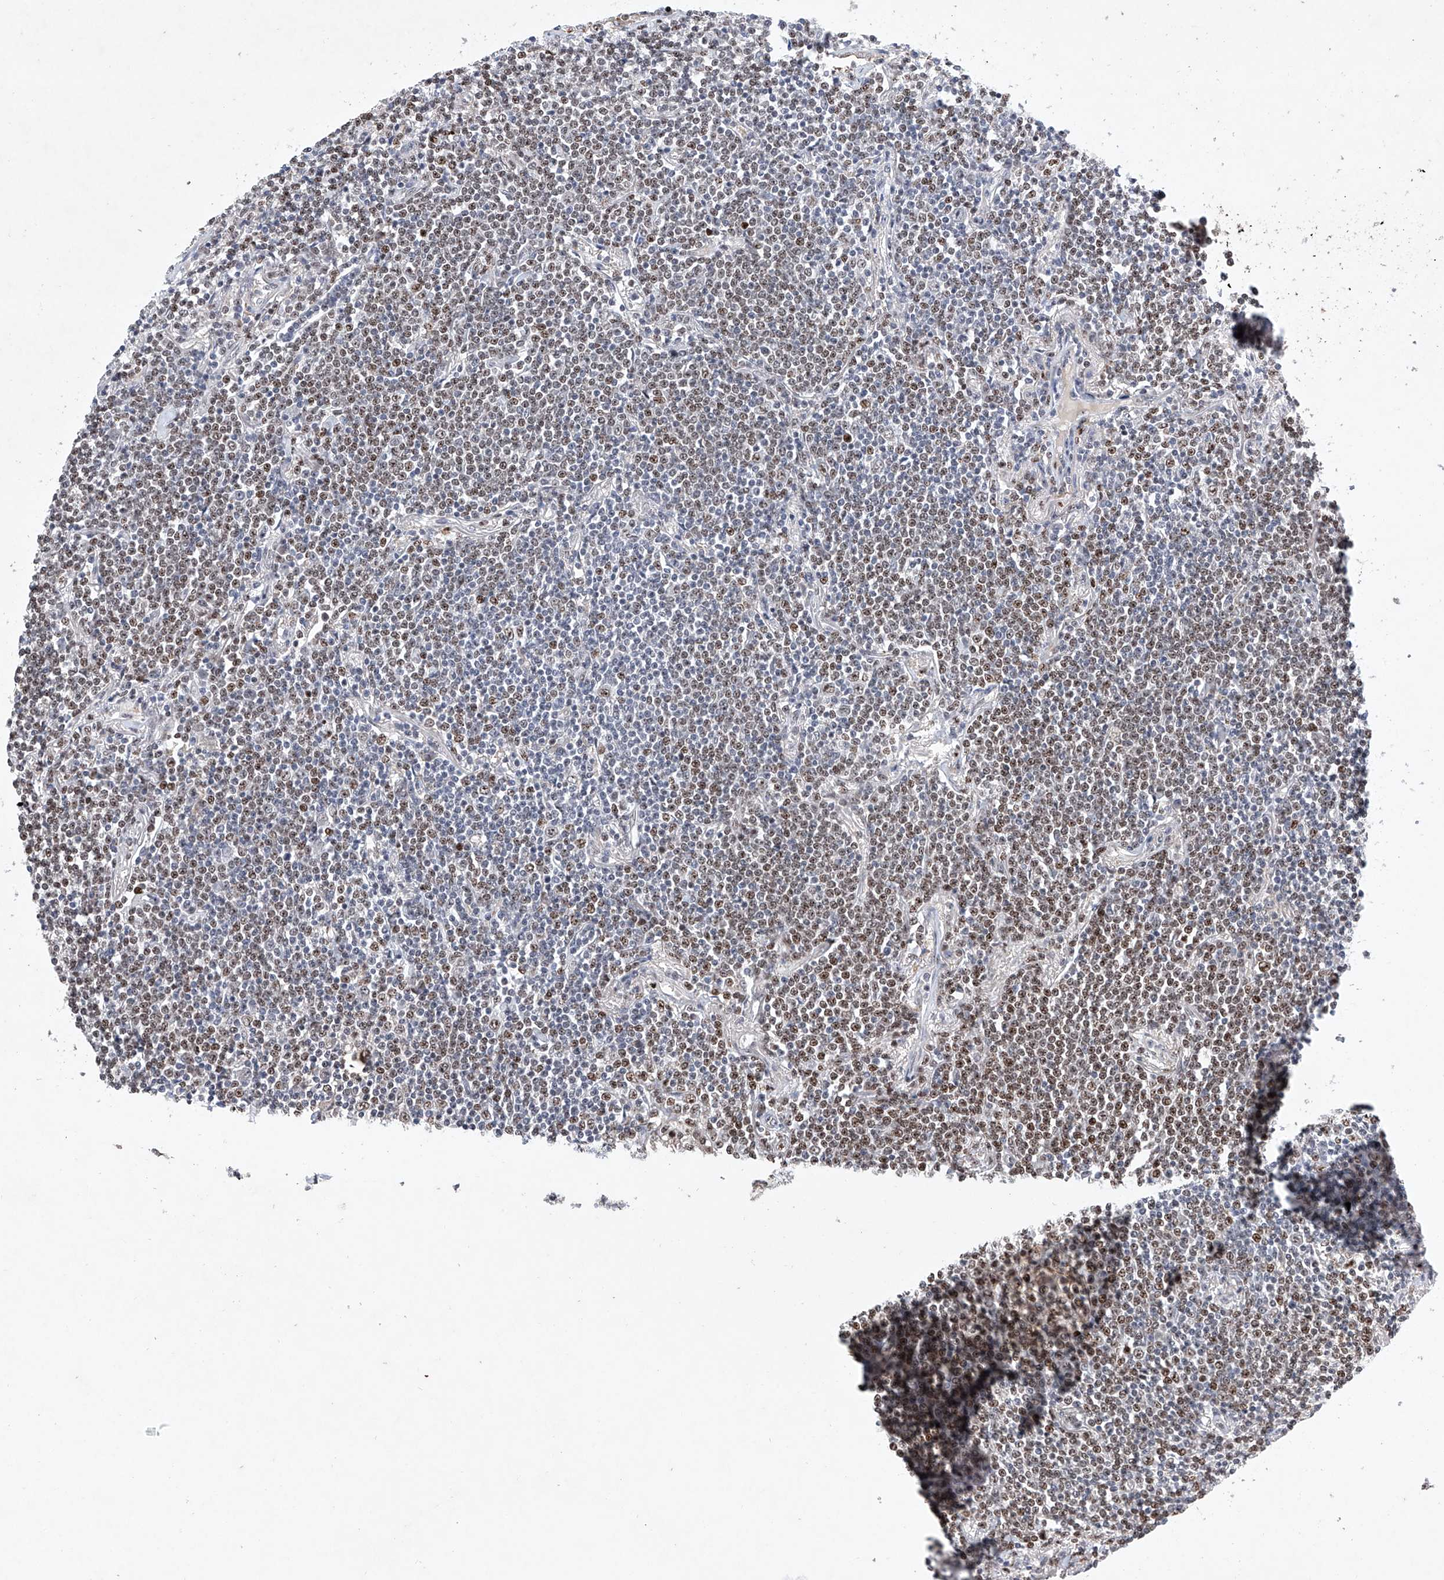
{"staining": {"intensity": "moderate", "quantity": "25%-75%", "location": "nuclear"}, "tissue": "lymphoma", "cell_type": "Tumor cells", "image_type": "cancer", "snomed": [{"axis": "morphology", "description": "Malignant lymphoma, non-Hodgkin's type, Low grade"}, {"axis": "topography", "description": "Lung"}], "caption": "This photomicrograph demonstrates immunohistochemistry (IHC) staining of low-grade malignant lymphoma, non-Hodgkin's type, with medium moderate nuclear expression in about 25%-75% of tumor cells.", "gene": "AFG1L", "patient": {"sex": "female", "age": 71}}